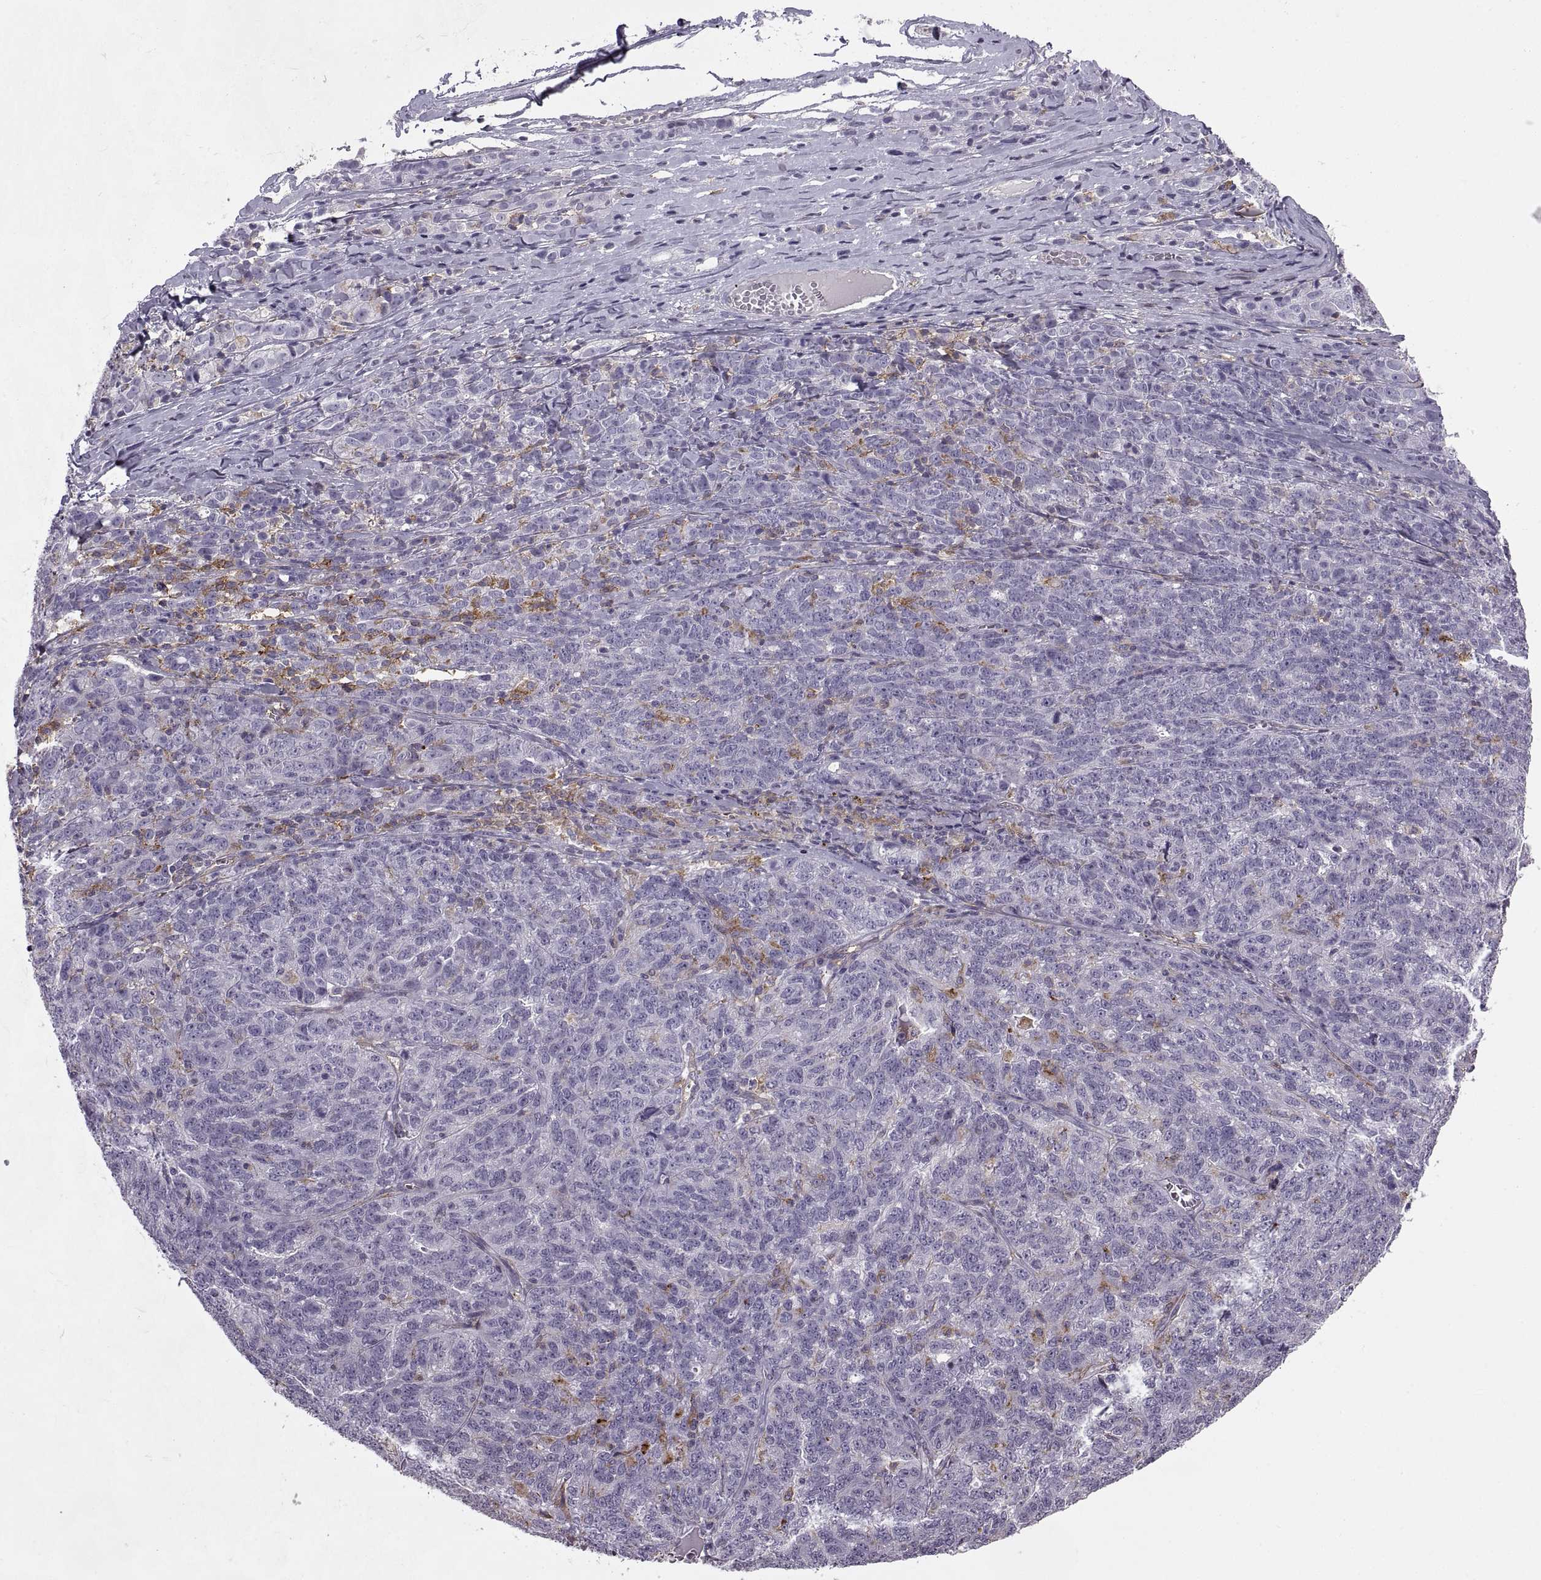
{"staining": {"intensity": "negative", "quantity": "none", "location": "none"}, "tissue": "ovarian cancer", "cell_type": "Tumor cells", "image_type": "cancer", "snomed": [{"axis": "morphology", "description": "Cystadenocarcinoma, serous, NOS"}, {"axis": "topography", "description": "Ovary"}], "caption": "This is an immunohistochemistry (IHC) photomicrograph of human serous cystadenocarcinoma (ovarian). There is no expression in tumor cells.", "gene": "RALB", "patient": {"sex": "female", "age": 71}}